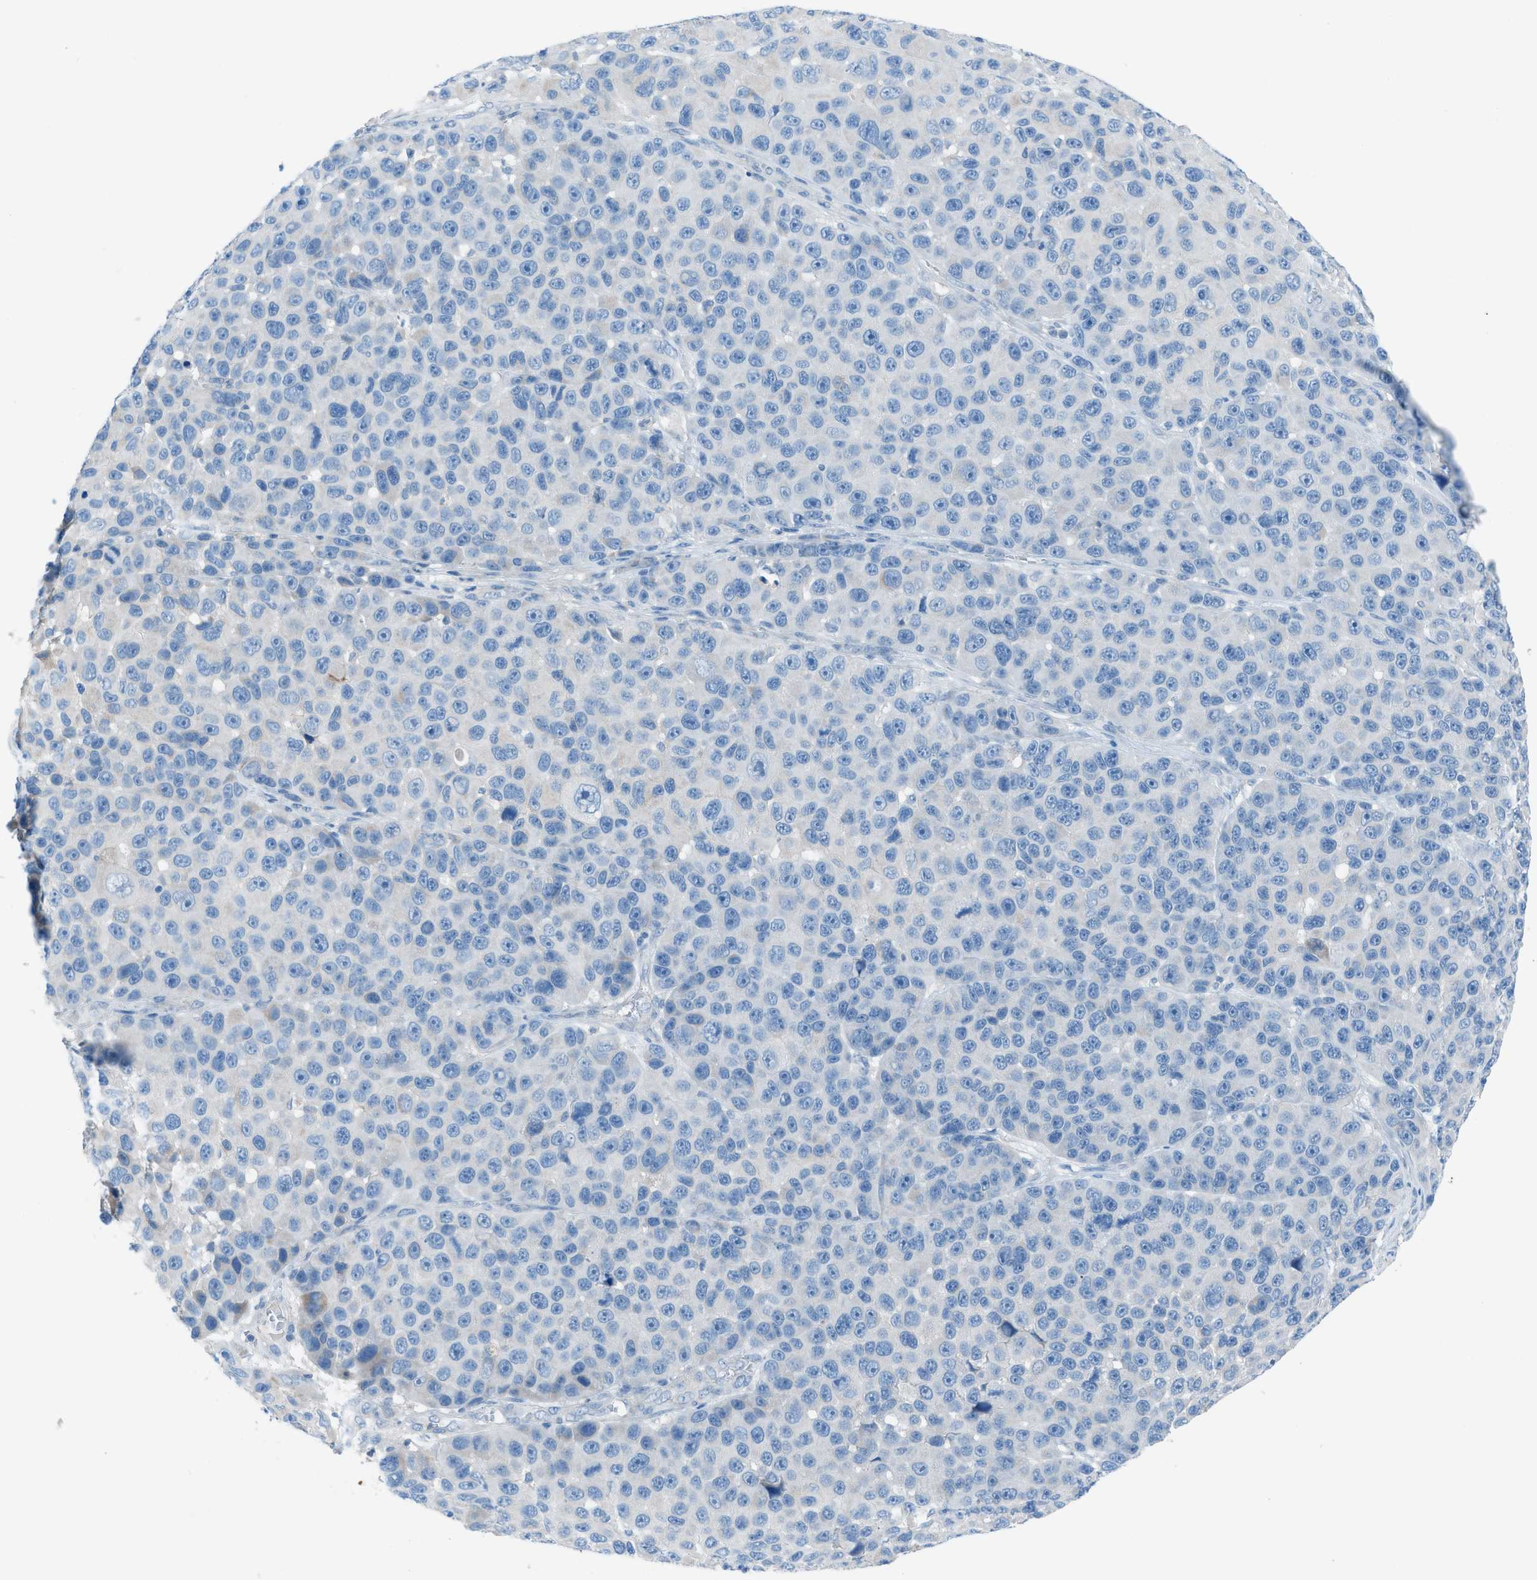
{"staining": {"intensity": "negative", "quantity": "none", "location": "none"}, "tissue": "melanoma", "cell_type": "Tumor cells", "image_type": "cancer", "snomed": [{"axis": "morphology", "description": "Malignant melanoma, NOS"}, {"axis": "topography", "description": "Skin"}], "caption": "A high-resolution histopathology image shows IHC staining of malignant melanoma, which exhibits no significant positivity in tumor cells.", "gene": "C5AR2", "patient": {"sex": "male", "age": 53}}